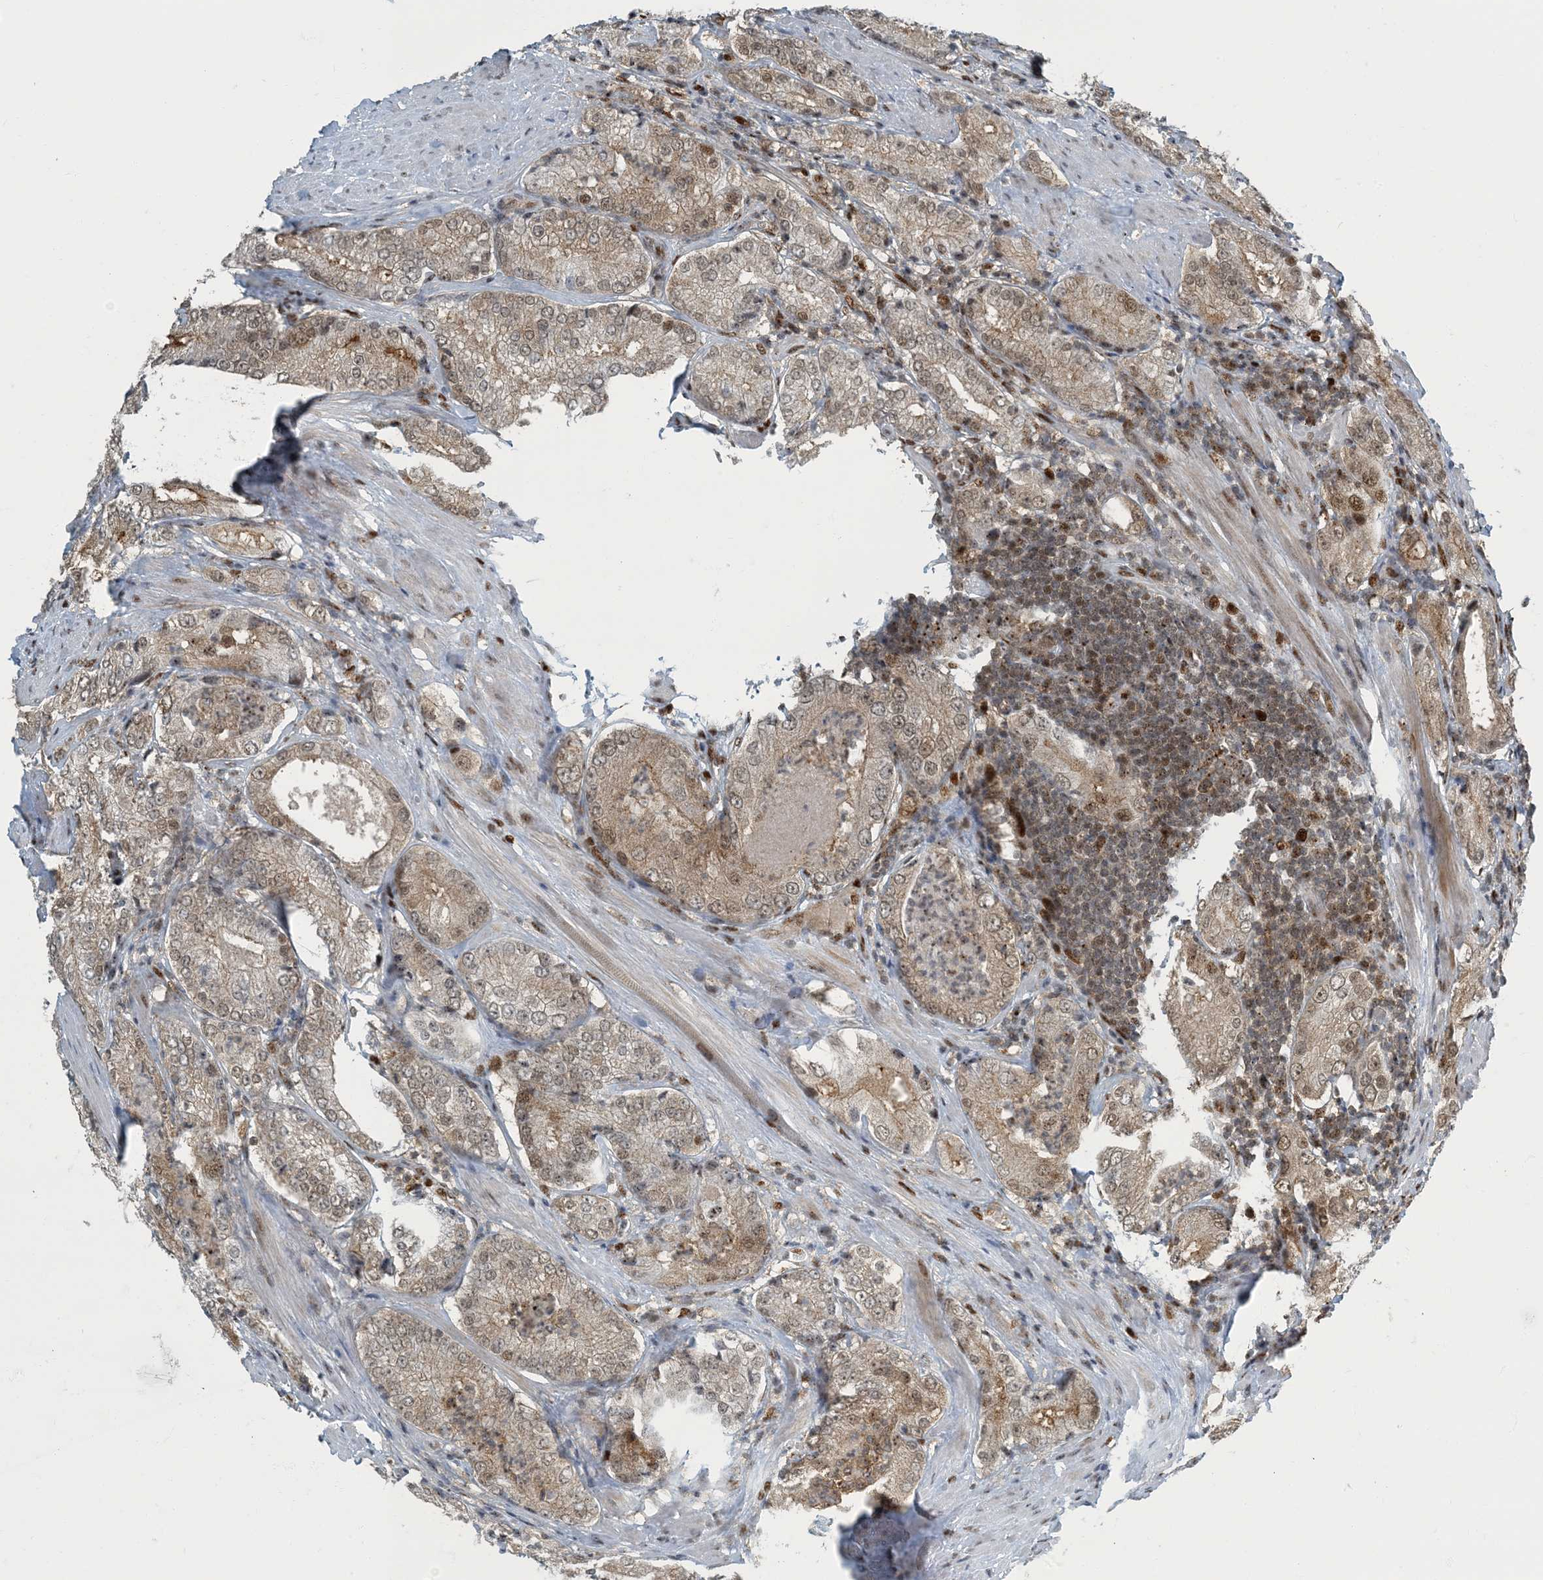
{"staining": {"intensity": "moderate", "quantity": "25%-75%", "location": "cytoplasmic/membranous"}, "tissue": "prostate cancer", "cell_type": "Tumor cells", "image_type": "cancer", "snomed": [{"axis": "morphology", "description": "Adenocarcinoma, Low grade"}, {"axis": "topography", "description": "Prostate"}], "caption": "Protein staining reveals moderate cytoplasmic/membranous expression in approximately 25%-75% of tumor cells in prostate low-grade adenocarcinoma.", "gene": "MBD1", "patient": {"sex": "male", "age": 54}}